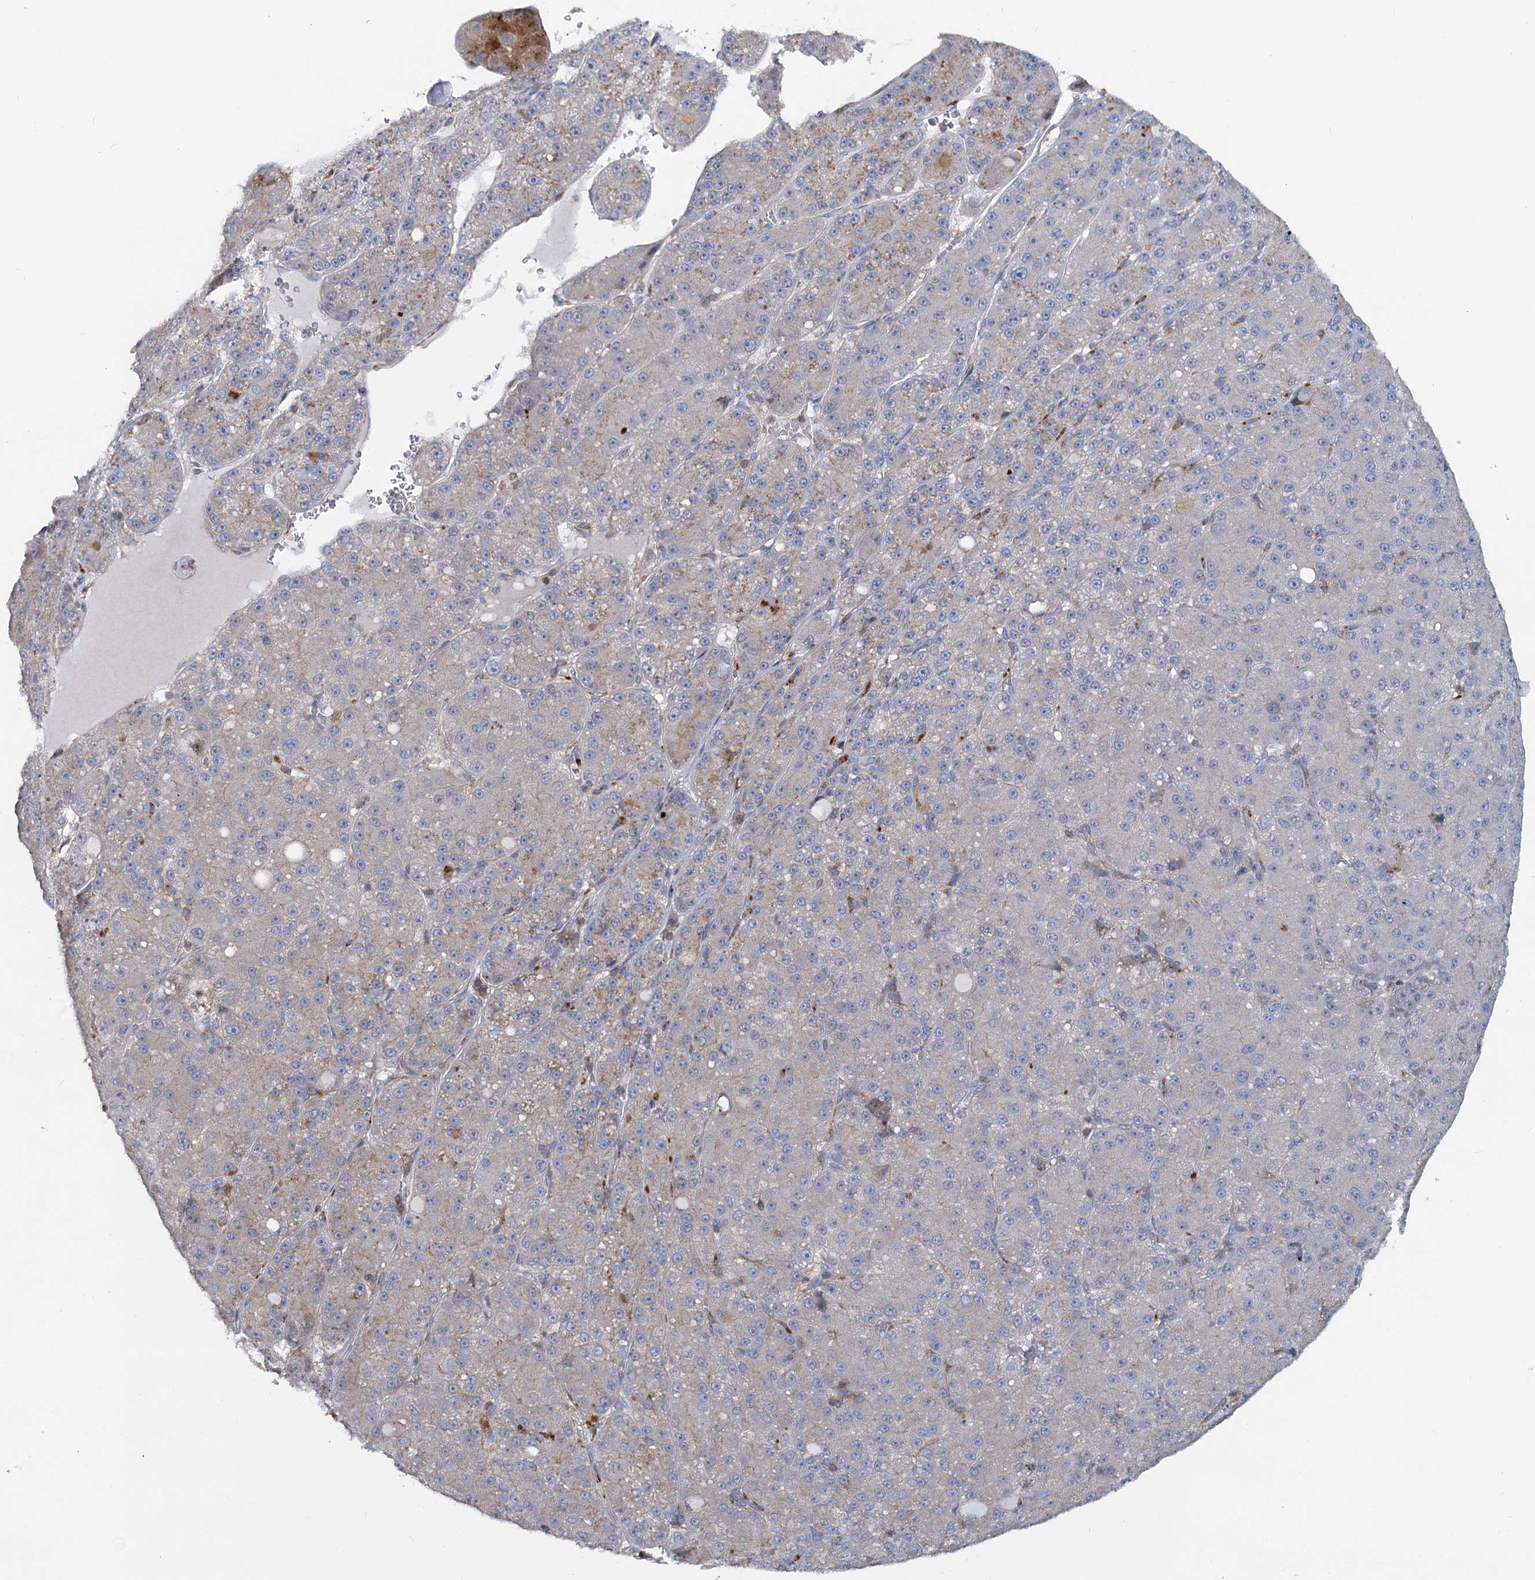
{"staining": {"intensity": "weak", "quantity": "<25%", "location": "cytoplasmic/membranous"}, "tissue": "liver cancer", "cell_type": "Tumor cells", "image_type": "cancer", "snomed": [{"axis": "morphology", "description": "Carcinoma, Hepatocellular, NOS"}, {"axis": "topography", "description": "Liver"}], "caption": "This is an IHC micrograph of hepatocellular carcinoma (liver). There is no staining in tumor cells.", "gene": "LRCH4", "patient": {"sex": "male", "age": 67}}